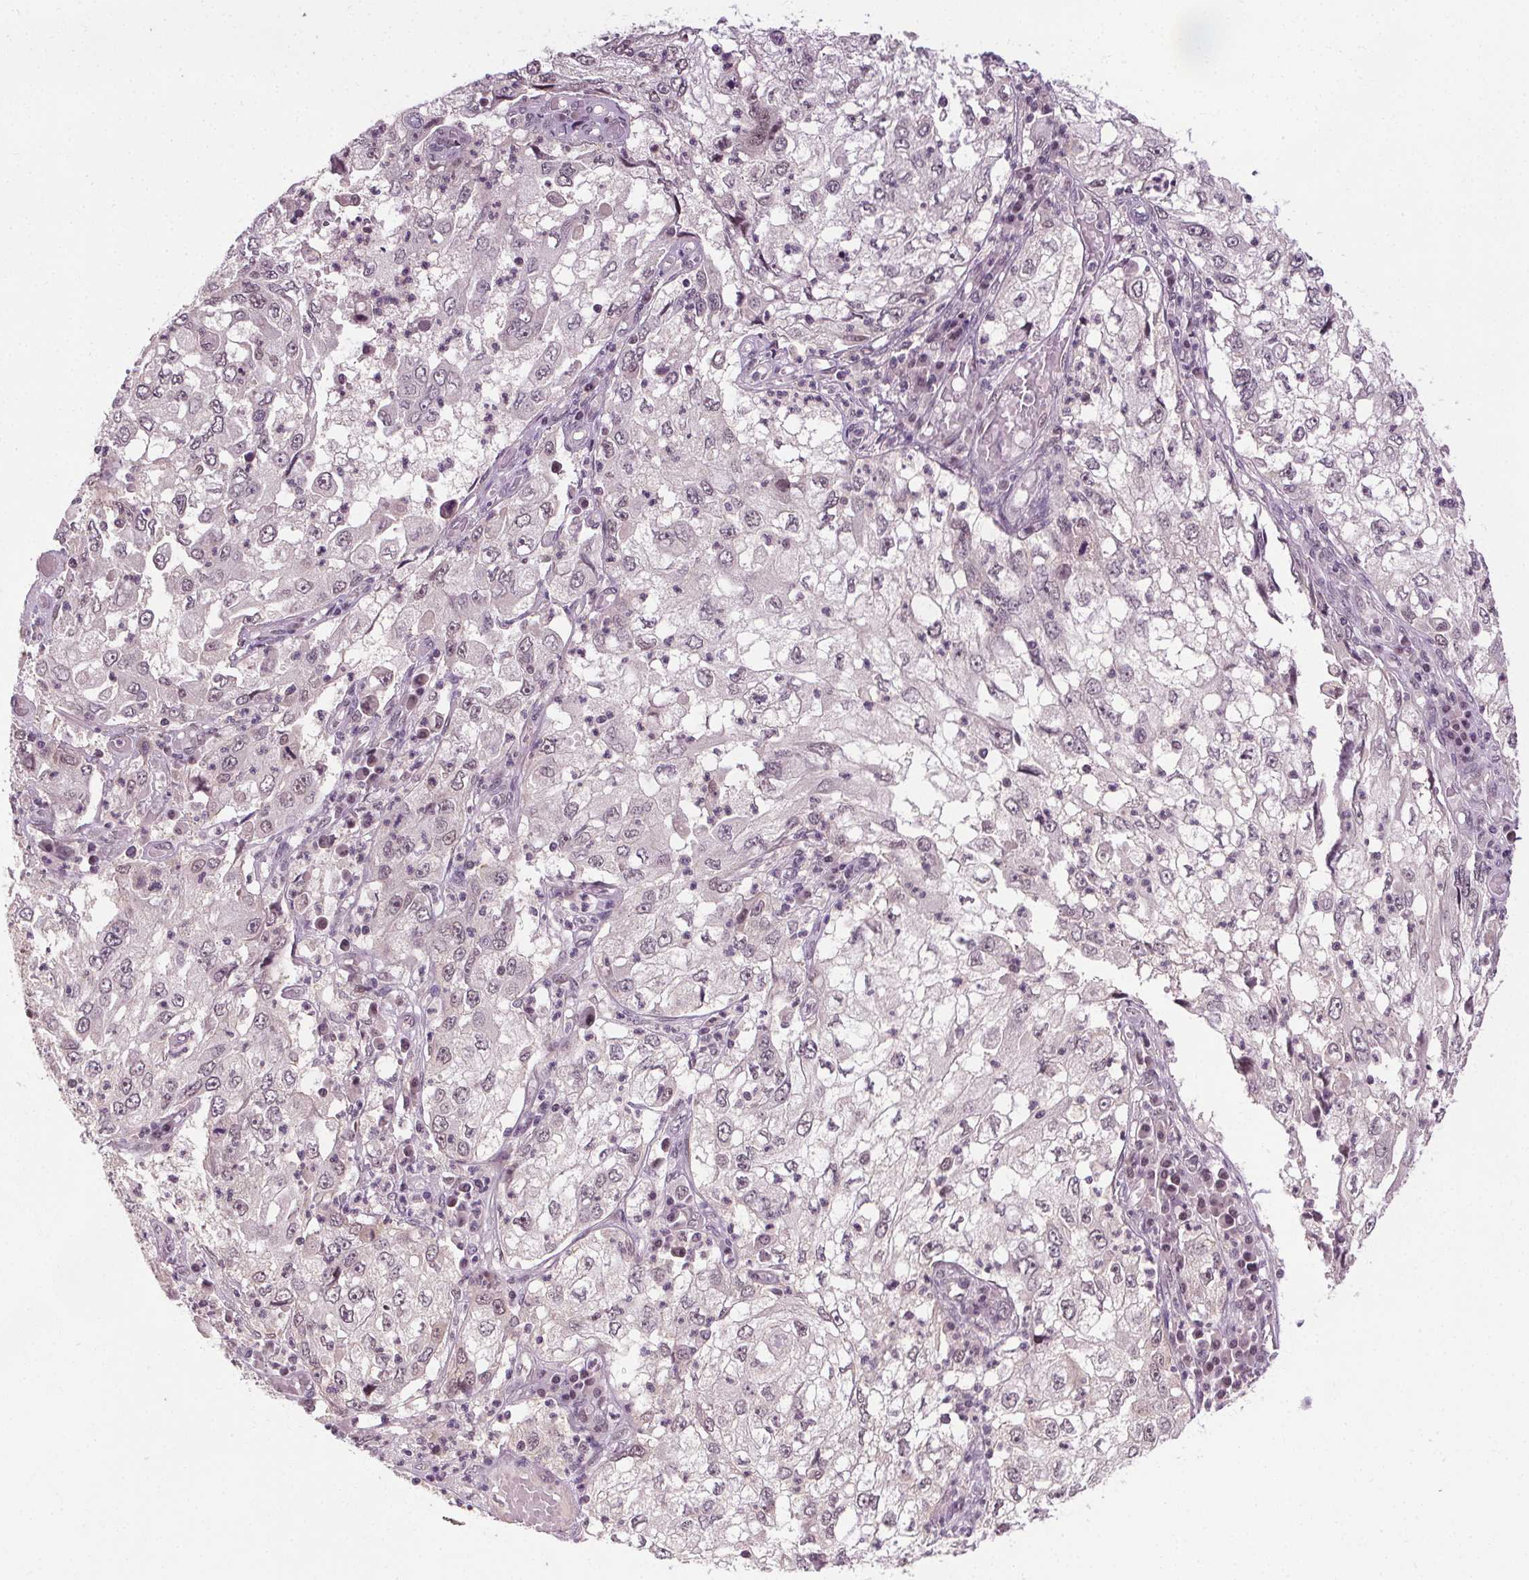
{"staining": {"intensity": "moderate", "quantity": "<25%", "location": "nuclear"}, "tissue": "cervical cancer", "cell_type": "Tumor cells", "image_type": "cancer", "snomed": [{"axis": "morphology", "description": "Squamous cell carcinoma, NOS"}, {"axis": "topography", "description": "Cervix"}], "caption": "High-magnification brightfield microscopy of cervical squamous cell carcinoma stained with DAB (3,3'-diaminobenzidine) (brown) and counterstained with hematoxylin (blue). tumor cells exhibit moderate nuclear positivity is identified in about<25% of cells.", "gene": "MED6", "patient": {"sex": "female", "age": 36}}